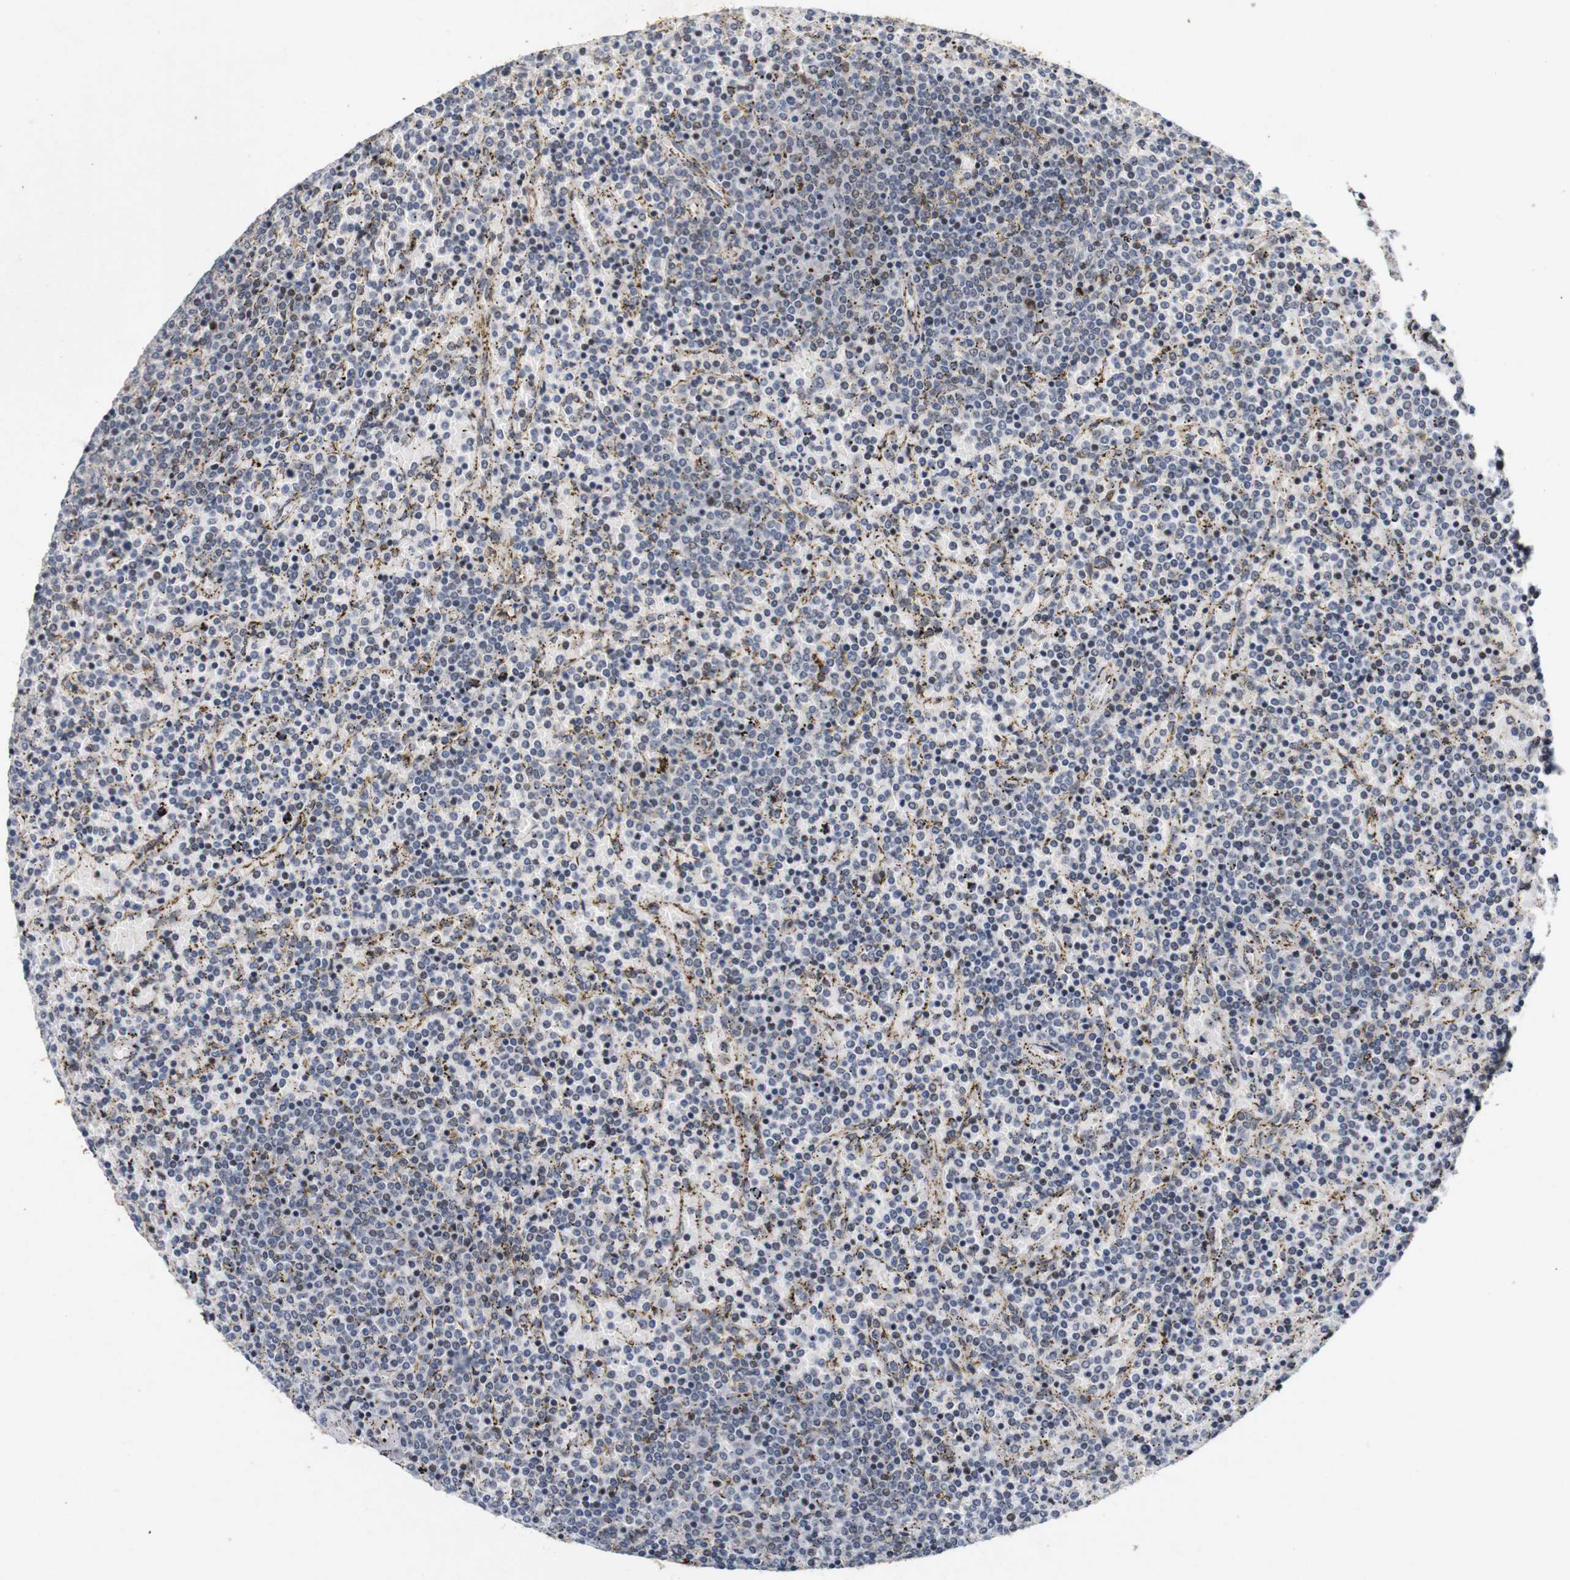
{"staining": {"intensity": "negative", "quantity": "none", "location": "none"}, "tissue": "lymphoma", "cell_type": "Tumor cells", "image_type": "cancer", "snomed": [{"axis": "morphology", "description": "Malignant lymphoma, non-Hodgkin's type, Low grade"}, {"axis": "topography", "description": "Spleen"}], "caption": "Tumor cells are negative for protein expression in human lymphoma.", "gene": "PYM1", "patient": {"sex": "female", "age": 77}}